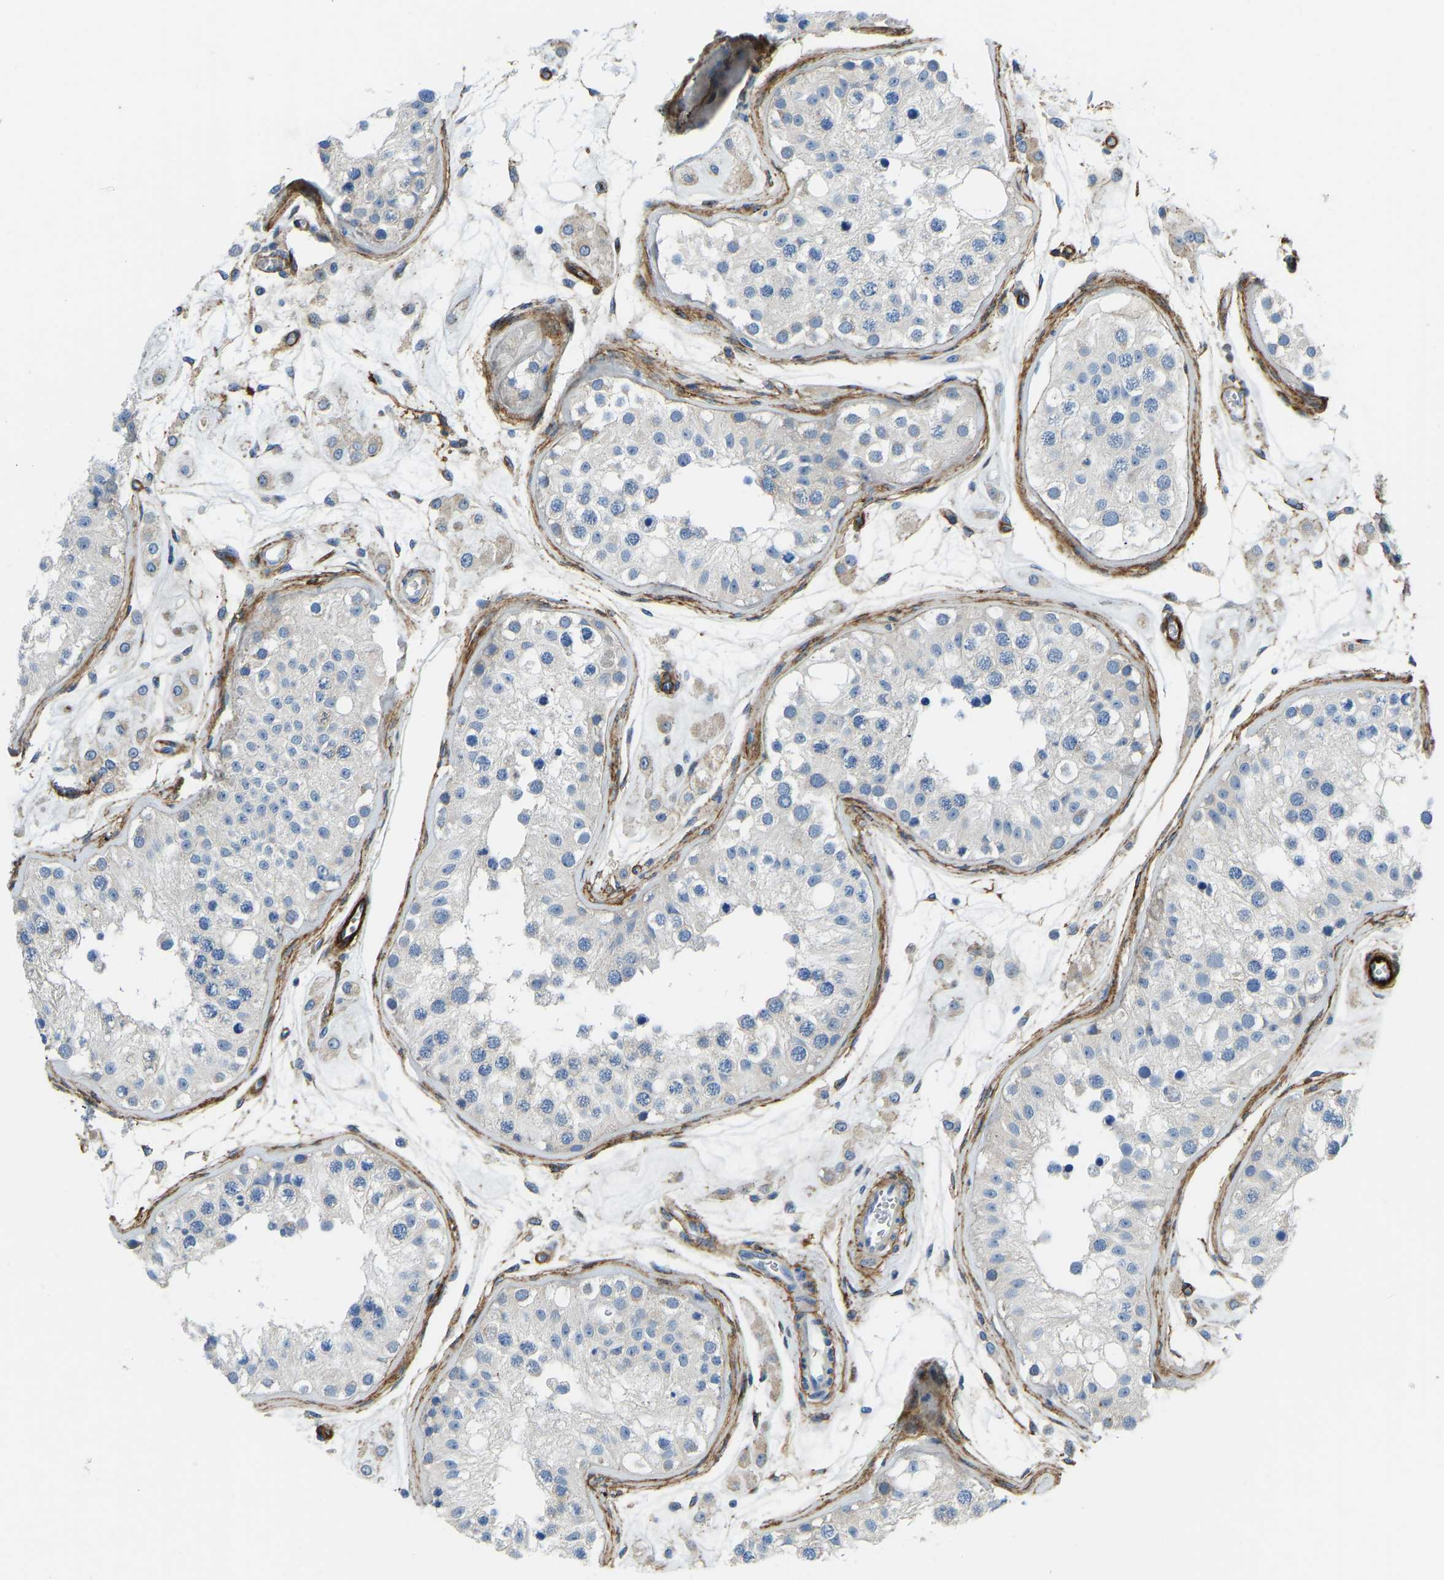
{"staining": {"intensity": "negative", "quantity": "none", "location": "none"}, "tissue": "testis", "cell_type": "Cells in seminiferous ducts", "image_type": "normal", "snomed": [{"axis": "morphology", "description": "Normal tissue, NOS"}, {"axis": "morphology", "description": "Adenocarcinoma, metastatic, NOS"}, {"axis": "topography", "description": "Testis"}], "caption": "The image displays no staining of cells in seminiferous ducts in unremarkable testis. (Brightfield microscopy of DAB (3,3'-diaminobenzidine) IHC at high magnification).", "gene": "COL15A1", "patient": {"sex": "male", "age": 26}}